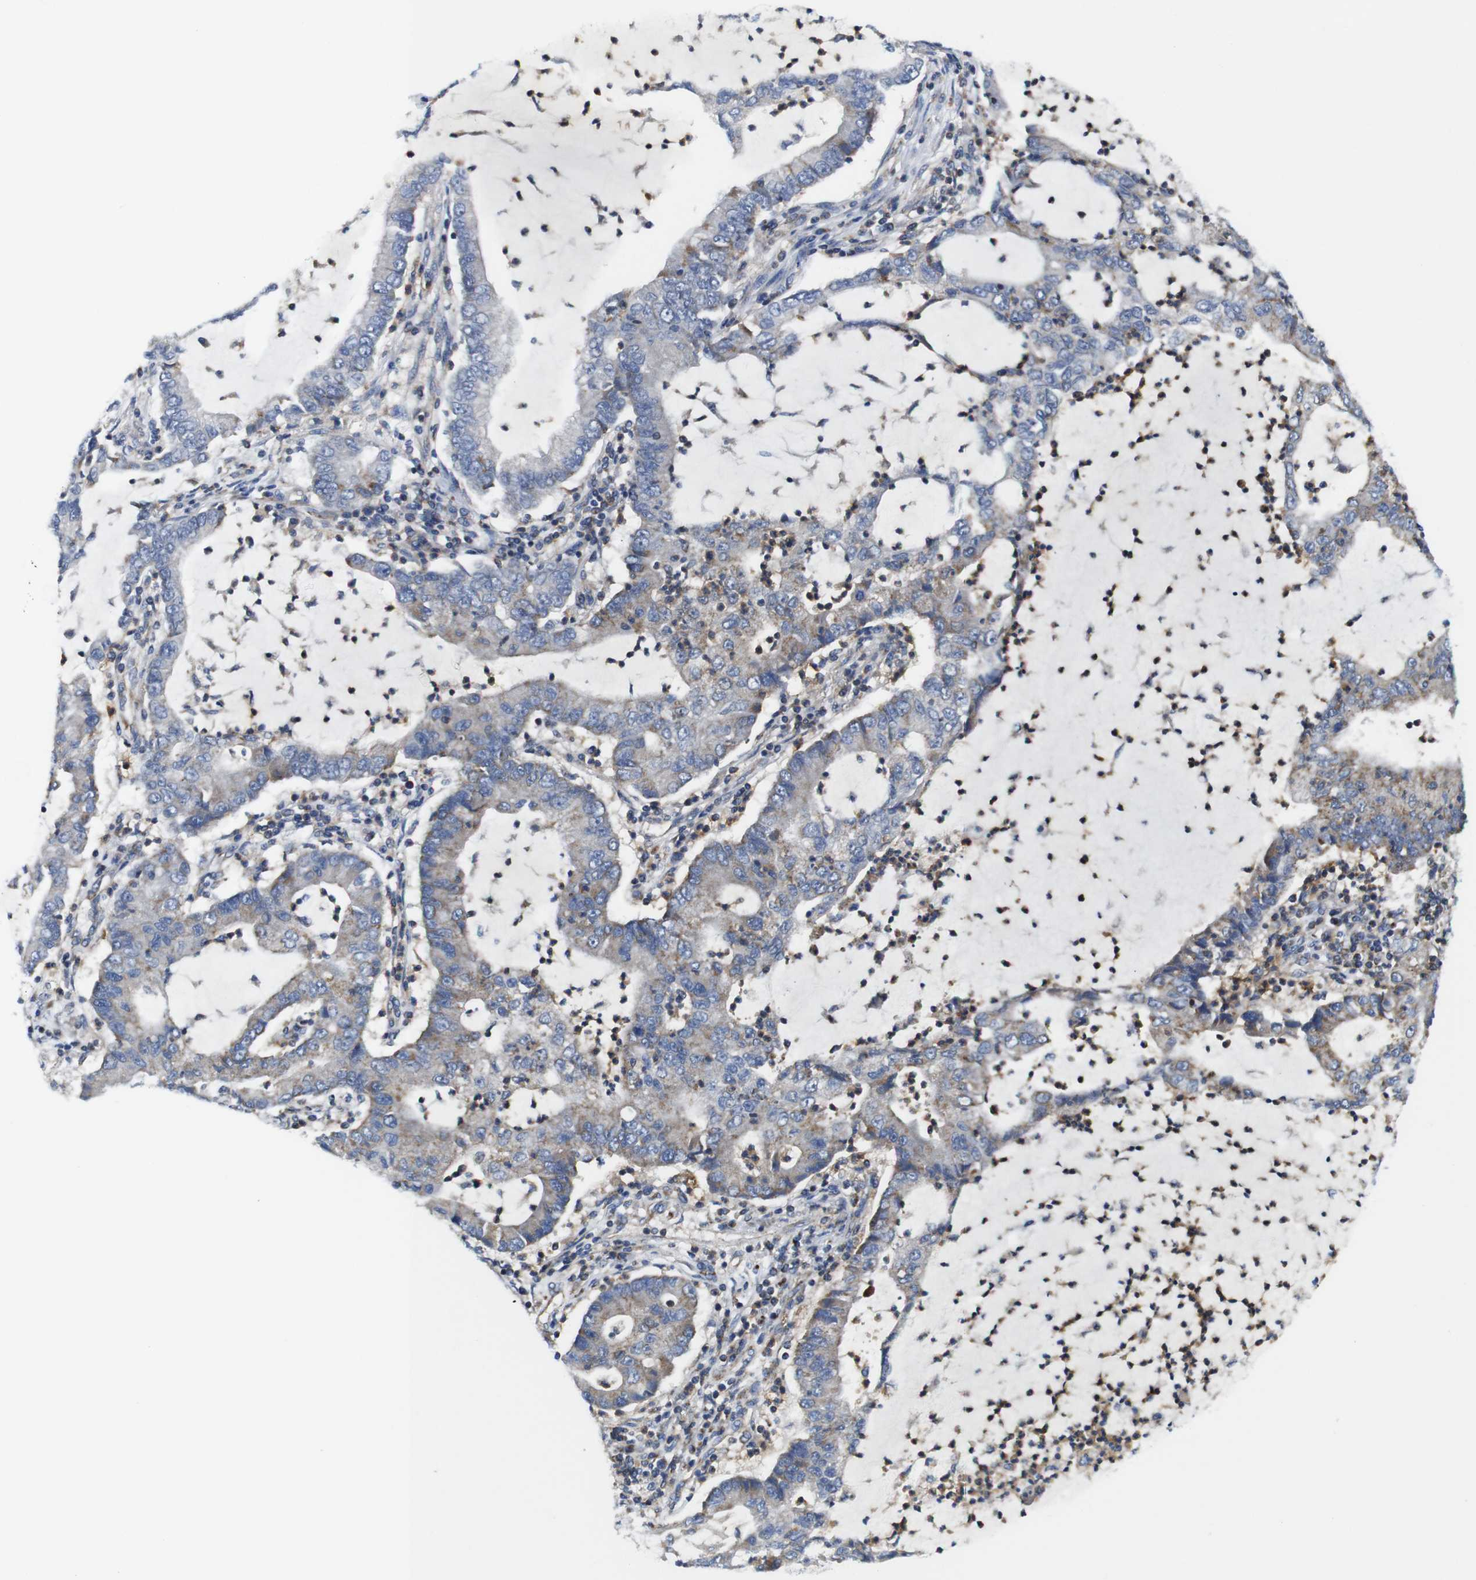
{"staining": {"intensity": "moderate", "quantity": "25%-75%", "location": "cytoplasmic/membranous"}, "tissue": "lung cancer", "cell_type": "Tumor cells", "image_type": "cancer", "snomed": [{"axis": "morphology", "description": "Adenocarcinoma, NOS"}, {"axis": "topography", "description": "Lung"}], "caption": "Moderate cytoplasmic/membranous positivity is seen in about 25%-75% of tumor cells in adenocarcinoma (lung).", "gene": "PDCD1LG2", "patient": {"sex": "female", "age": 51}}